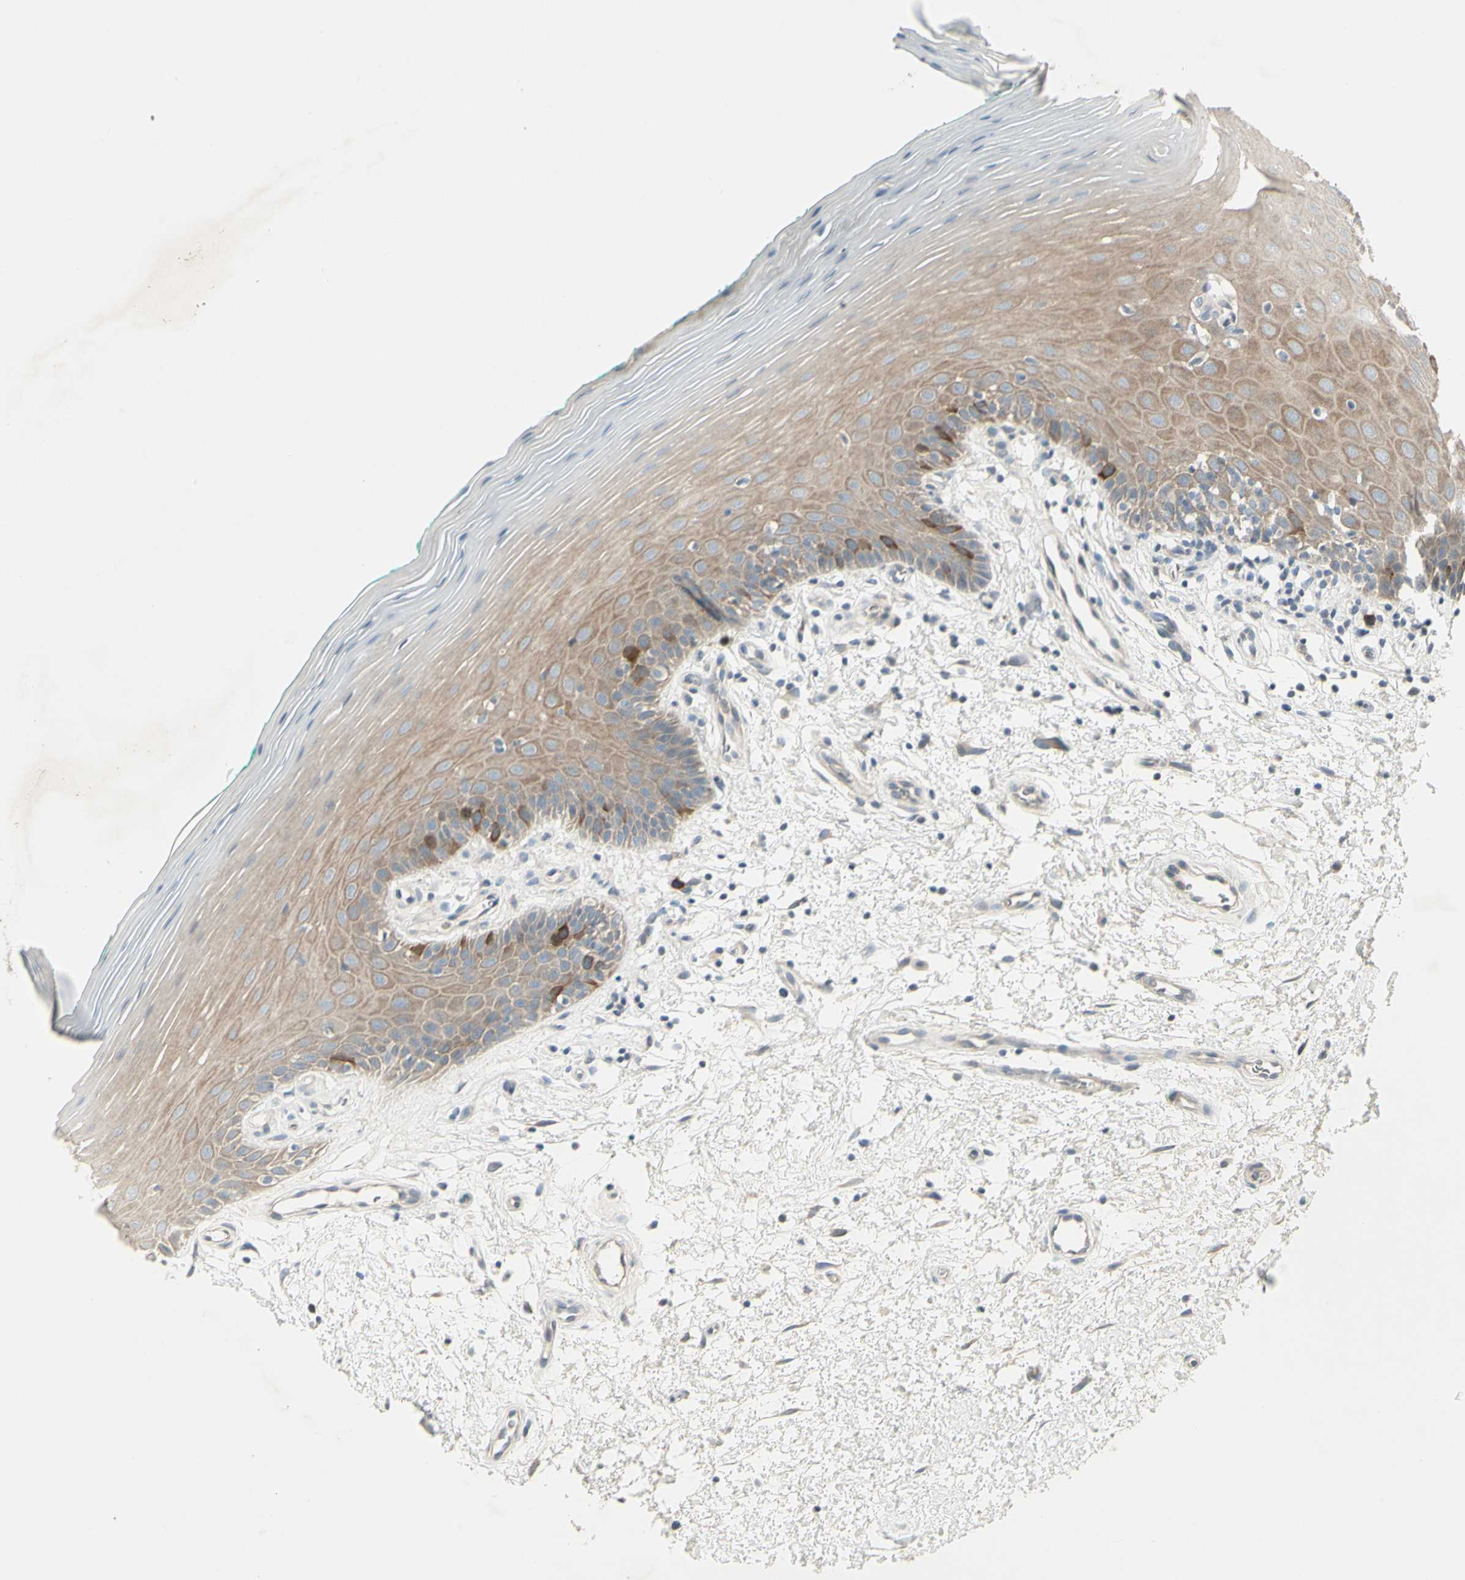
{"staining": {"intensity": "weak", "quantity": ">75%", "location": "cytoplasmic/membranous"}, "tissue": "oral mucosa", "cell_type": "Squamous epithelial cells", "image_type": "normal", "snomed": [{"axis": "morphology", "description": "Normal tissue, NOS"}, {"axis": "topography", "description": "Skeletal muscle"}, {"axis": "topography", "description": "Oral tissue"}], "caption": "Protein staining of benign oral mucosa demonstrates weak cytoplasmic/membranous expression in about >75% of squamous epithelial cells.", "gene": "CCNB2", "patient": {"sex": "male", "age": 58}}